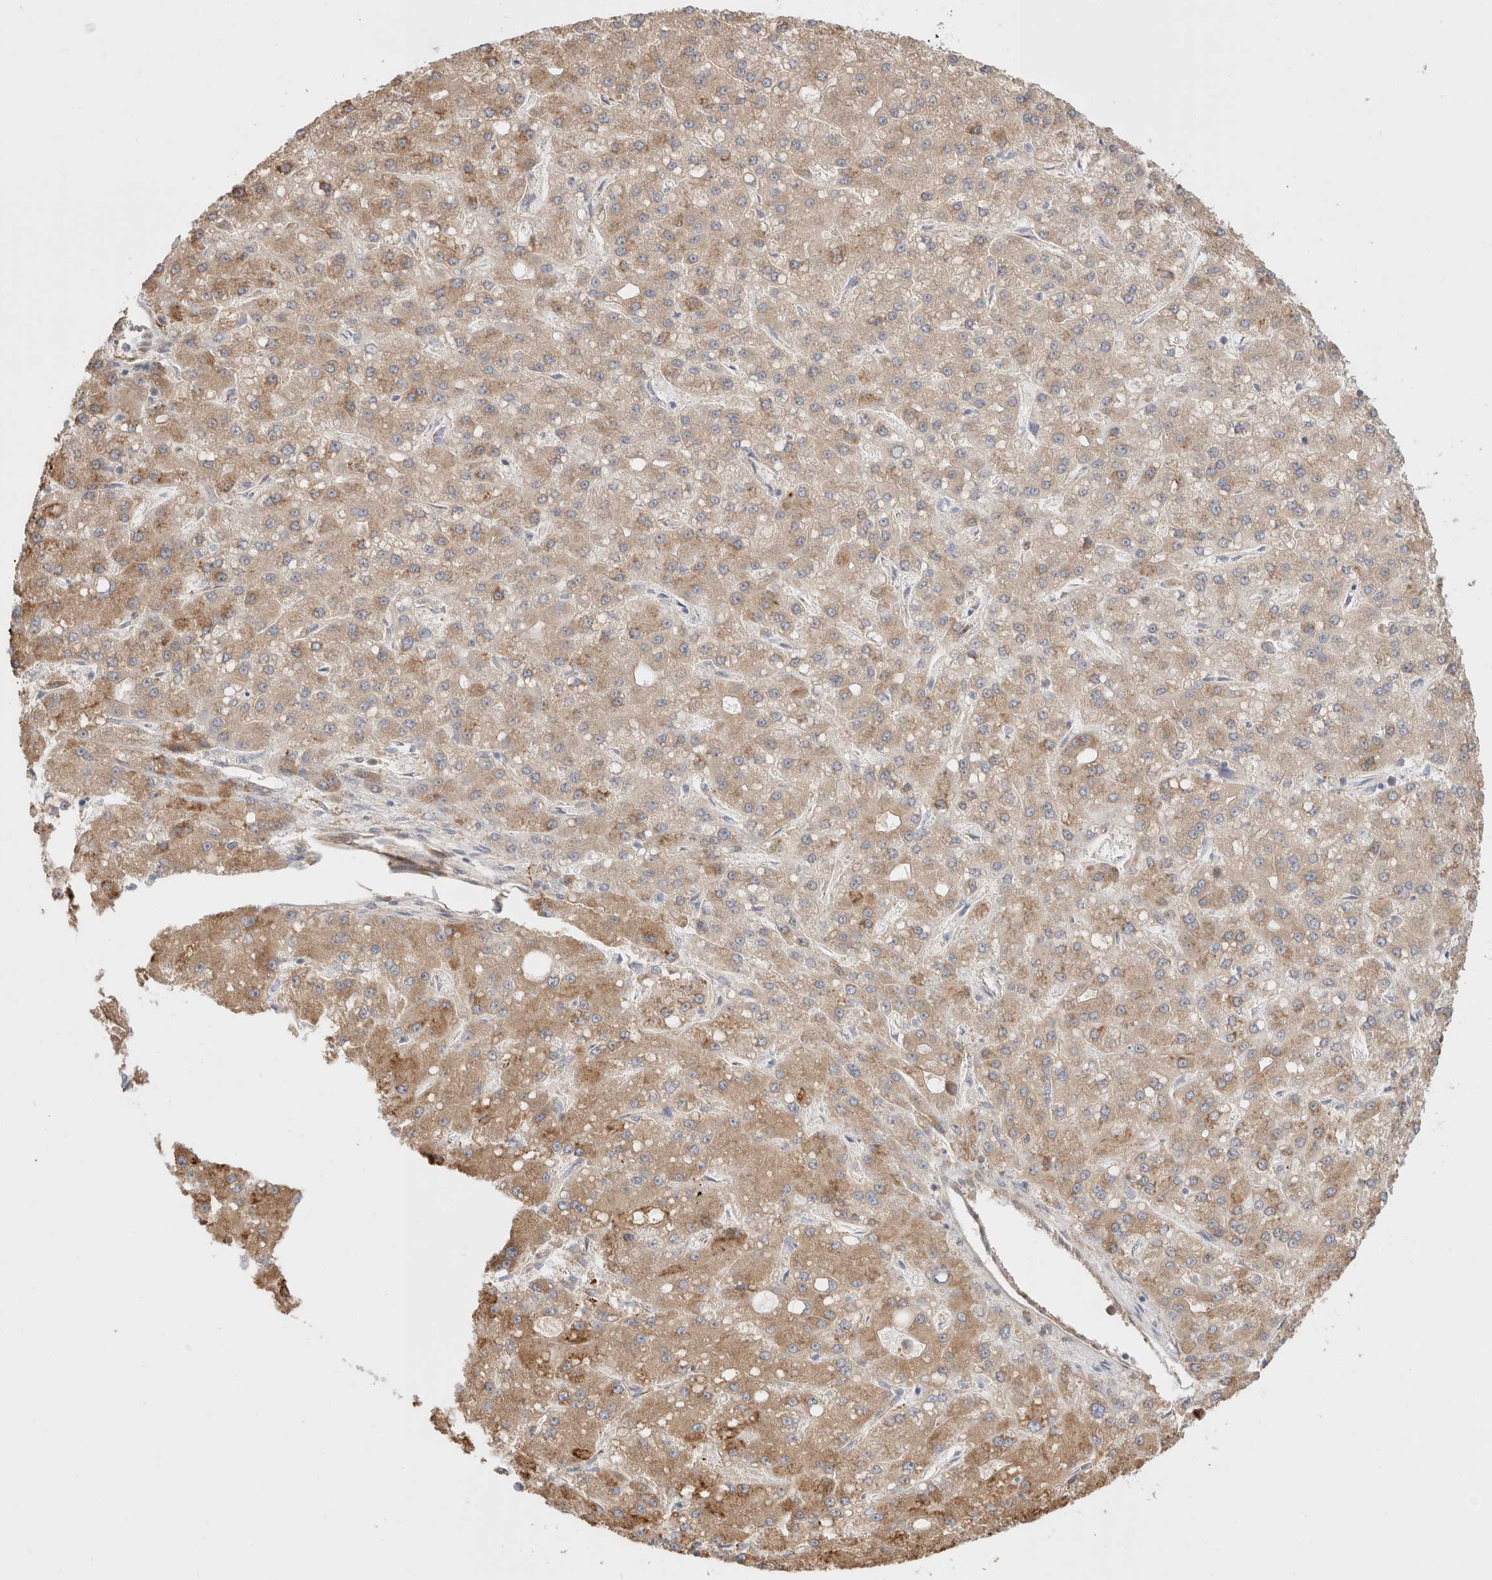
{"staining": {"intensity": "moderate", "quantity": ">75%", "location": "cytoplasmic/membranous"}, "tissue": "liver cancer", "cell_type": "Tumor cells", "image_type": "cancer", "snomed": [{"axis": "morphology", "description": "Carcinoma, Hepatocellular, NOS"}, {"axis": "topography", "description": "Liver"}], "caption": "An image of human liver cancer (hepatocellular carcinoma) stained for a protein displays moderate cytoplasmic/membranous brown staining in tumor cells.", "gene": "ZC2HC1A", "patient": {"sex": "male", "age": 67}}